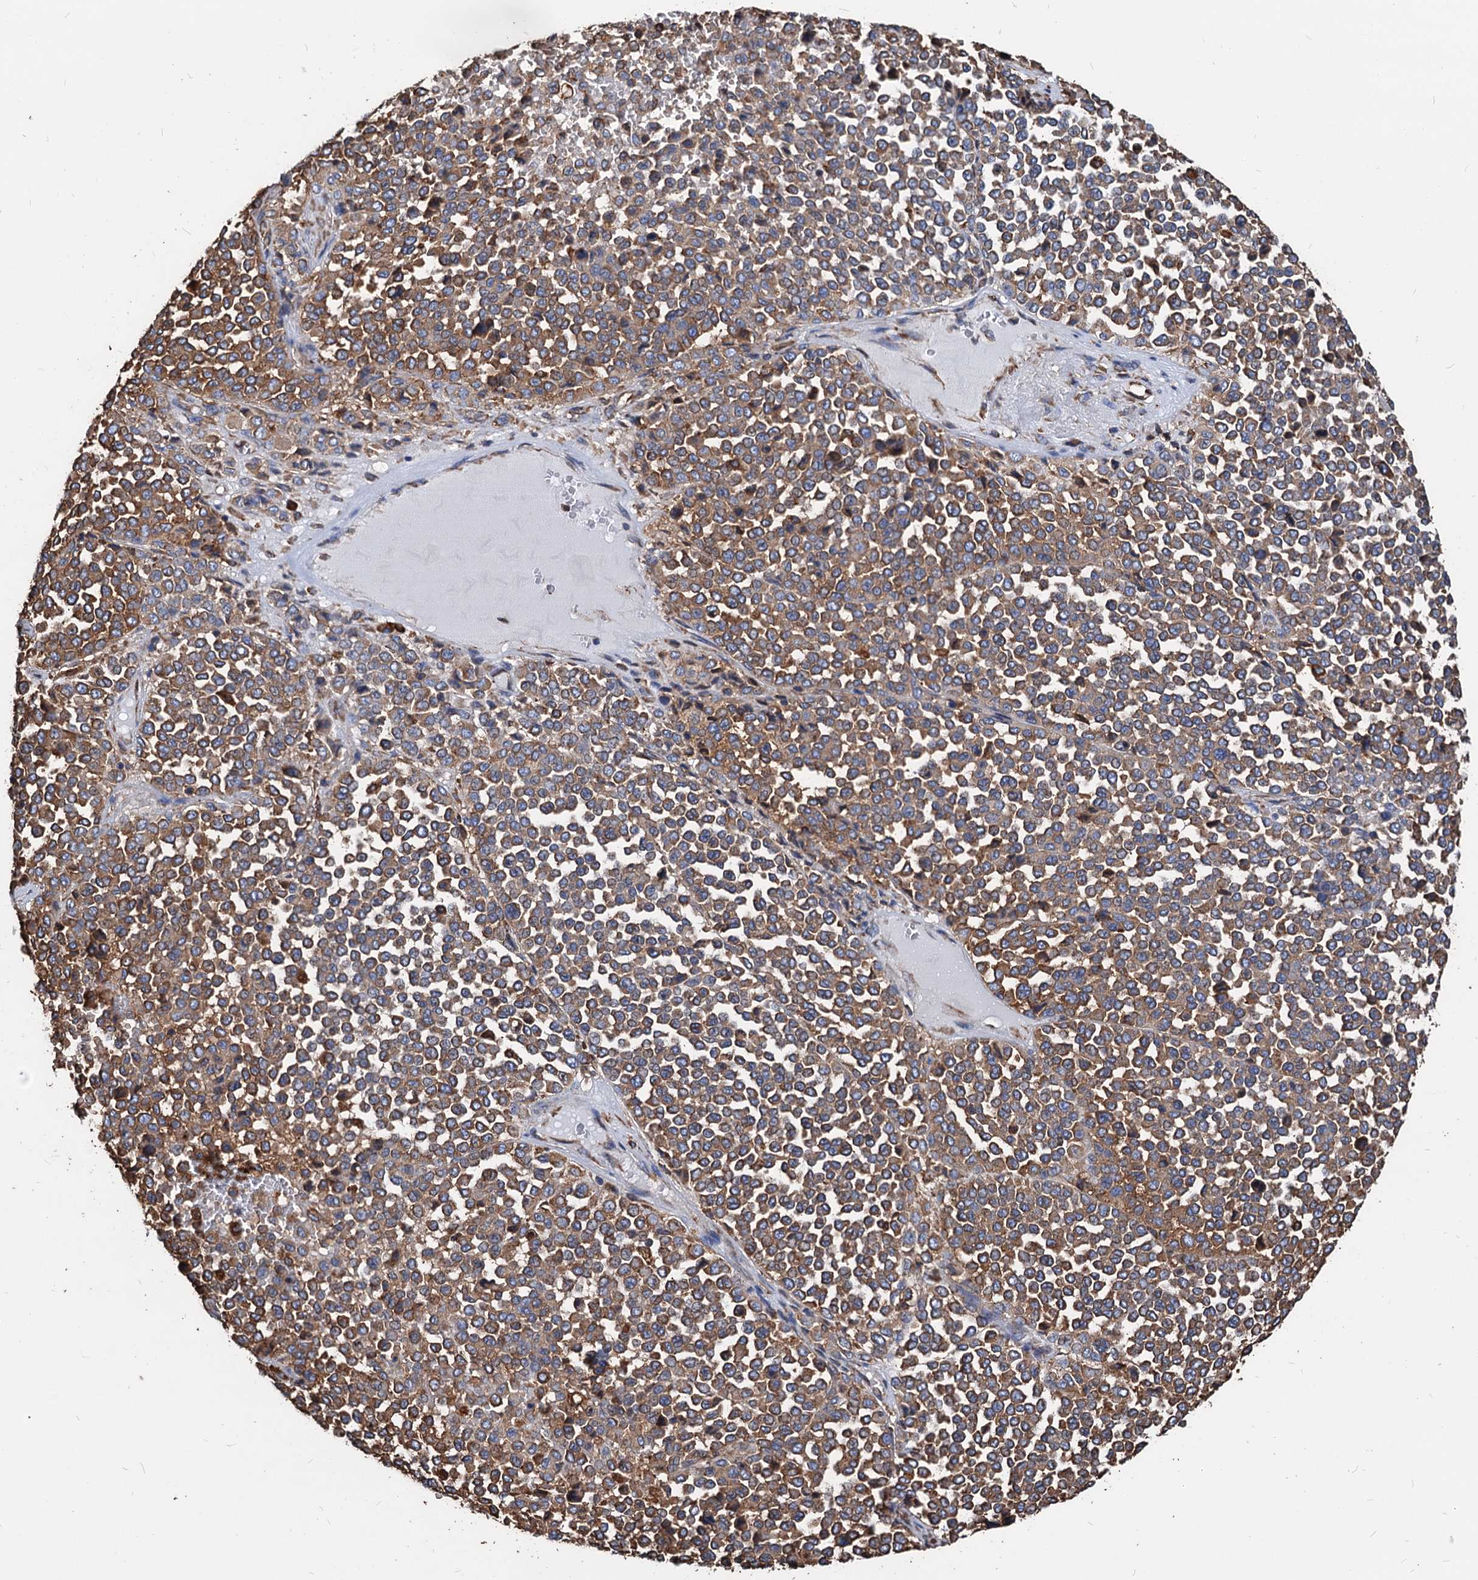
{"staining": {"intensity": "moderate", "quantity": ">75%", "location": "cytoplasmic/membranous"}, "tissue": "melanoma", "cell_type": "Tumor cells", "image_type": "cancer", "snomed": [{"axis": "morphology", "description": "Malignant melanoma, Metastatic site"}, {"axis": "topography", "description": "Pancreas"}], "caption": "Immunohistochemistry (IHC) of malignant melanoma (metastatic site) displays medium levels of moderate cytoplasmic/membranous expression in approximately >75% of tumor cells.", "gene": "HSPA5", "patient": {"sex": "female", "age": 30}}